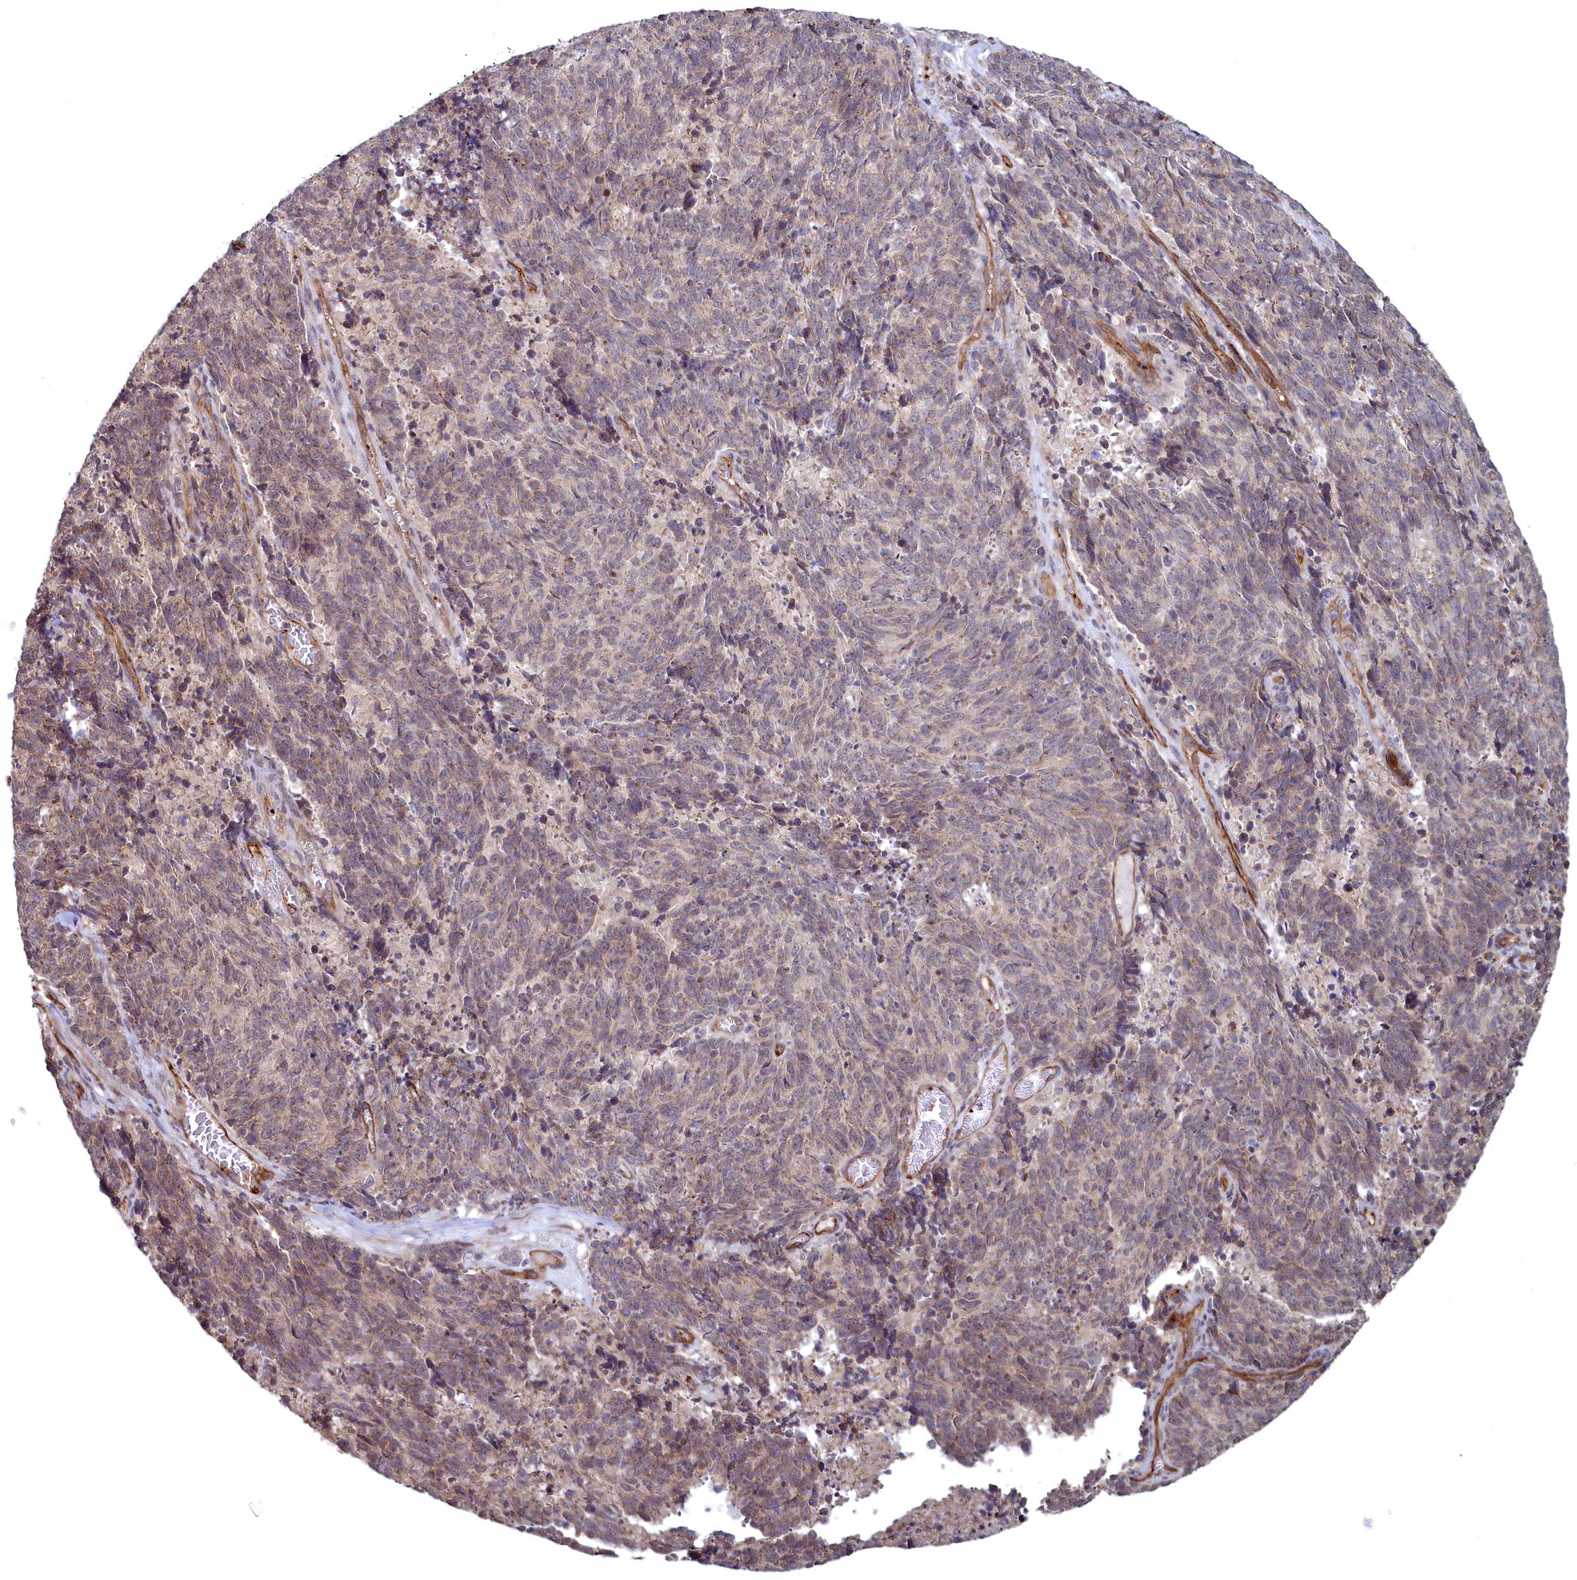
{"staining": {"intensity": "weak", "quantity": ">75%", "location": "cytoplasmic/membranous"}, "tissue": "cervical cancer", "cell_type": "Tumor cells", "image_type": "cancer", "snomed": [{"axis": "morphology", "description": "Squamous cell carcinoma, NOS"}, {"axis": "topography", "description": "Cervix"}], "caption": "Weak cytoplasmic/membranous expression for a protein is present in about >75% of tumor cells of squamous cell carcinoma (cervical) using immunohistochemistry.", "gene": "TSPYL4", "patient": {"sex": "female", "age": 29}}